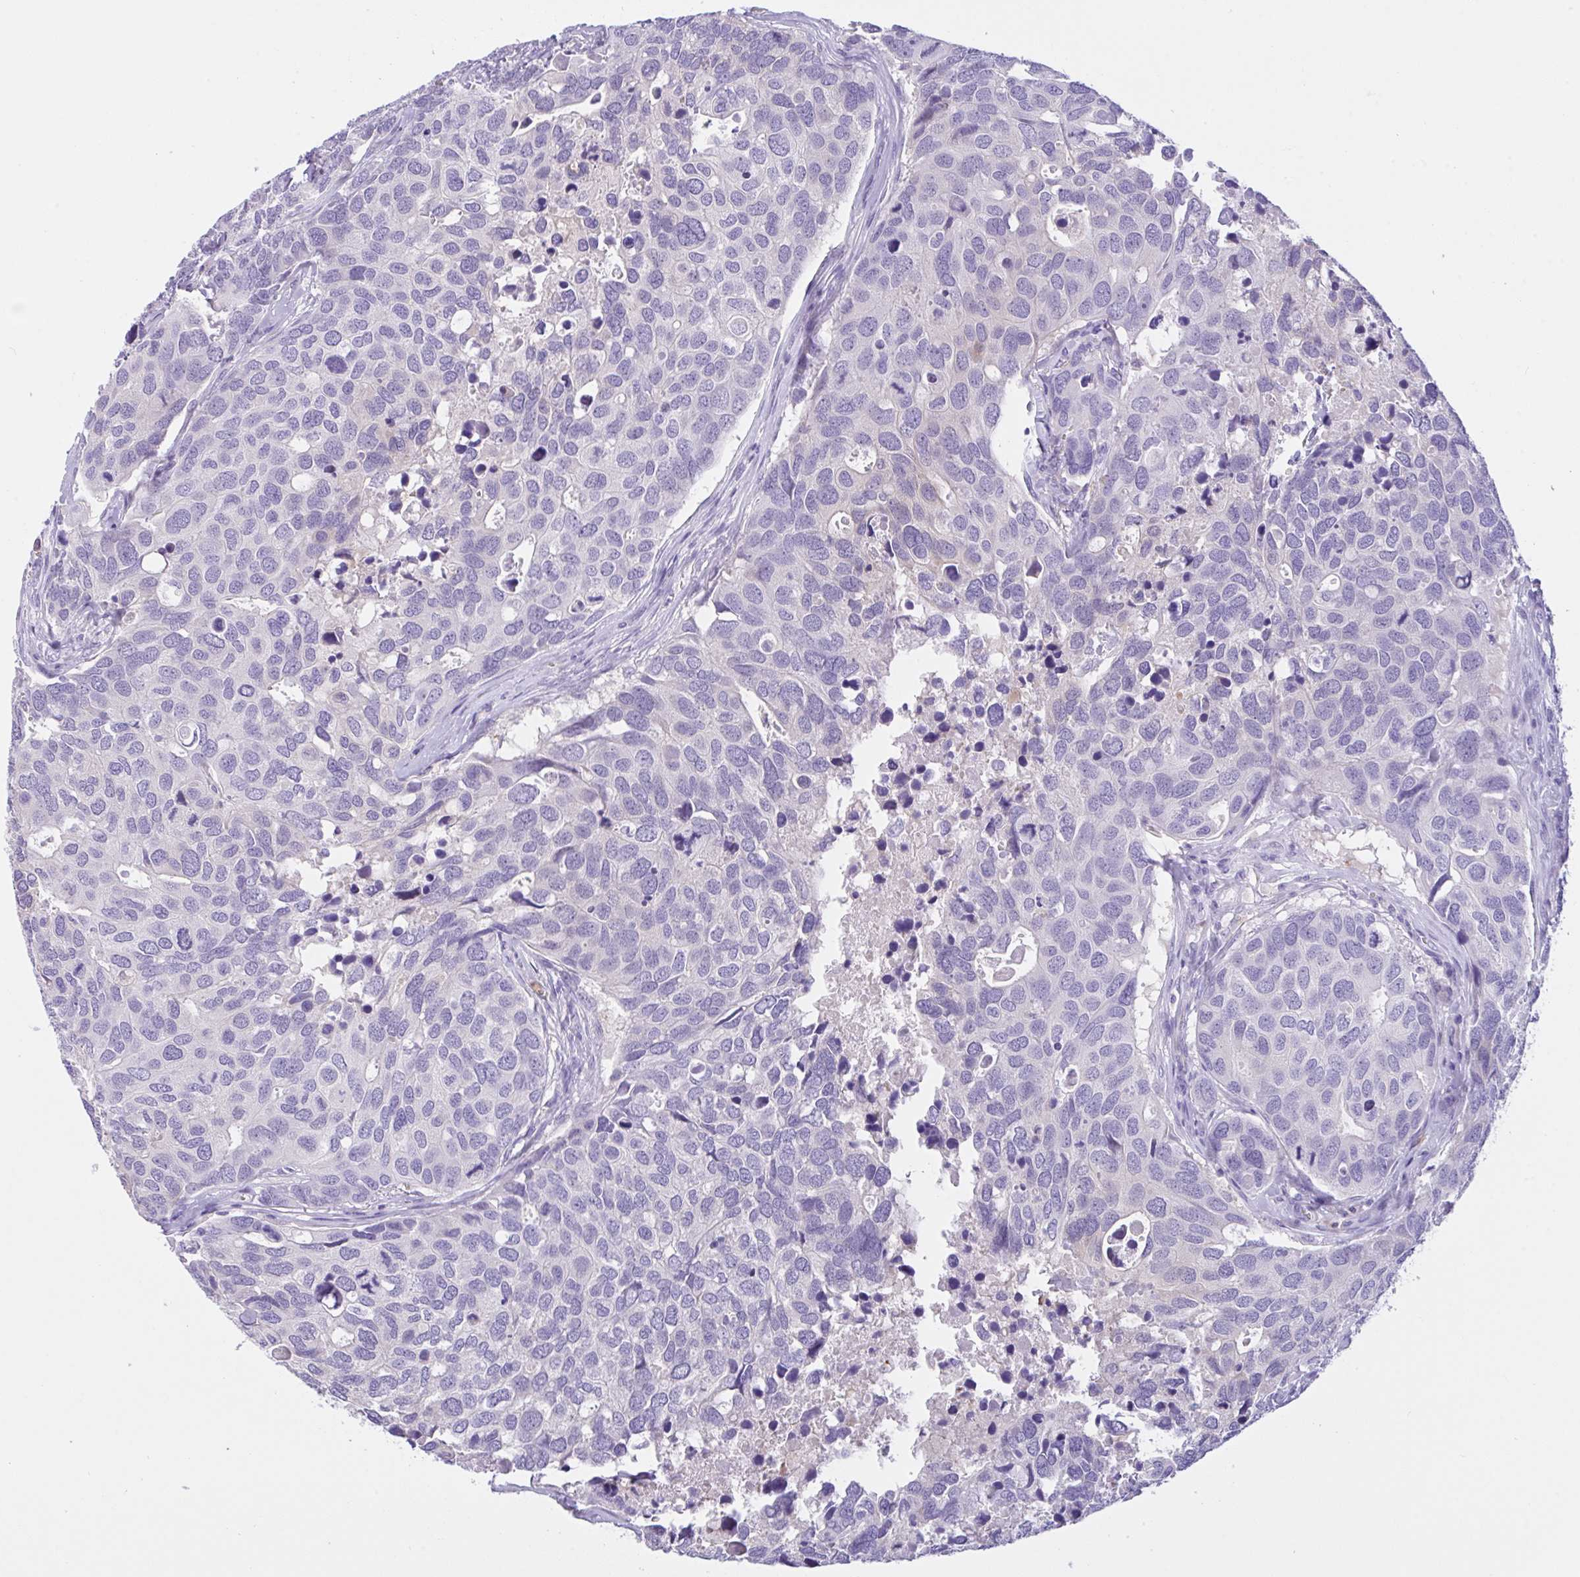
{"staining": {"intensity": "negative", "quantity": "none", "location": "none"}, "tissue": "breast cancer", "cell_type": "Tumor cells", "image_type": "cancer", "snomed": [{"axis": "morphology", "description": "Duct carcinoma"}, {"axis": "topography", "description": "Breast"}], "caption": "Immunohistochemistry of breast invasive ductal carcinoma exhibits no staining in tumor cells. Brightfield microscopy of immunohistochemistry stained with DAB (3,3'-diaminobenzidine) (brown) and hematoxylin (blue), captured at high magnification.", "gene": "NCF1", "patient": {"sex": "female", "age": 83}}